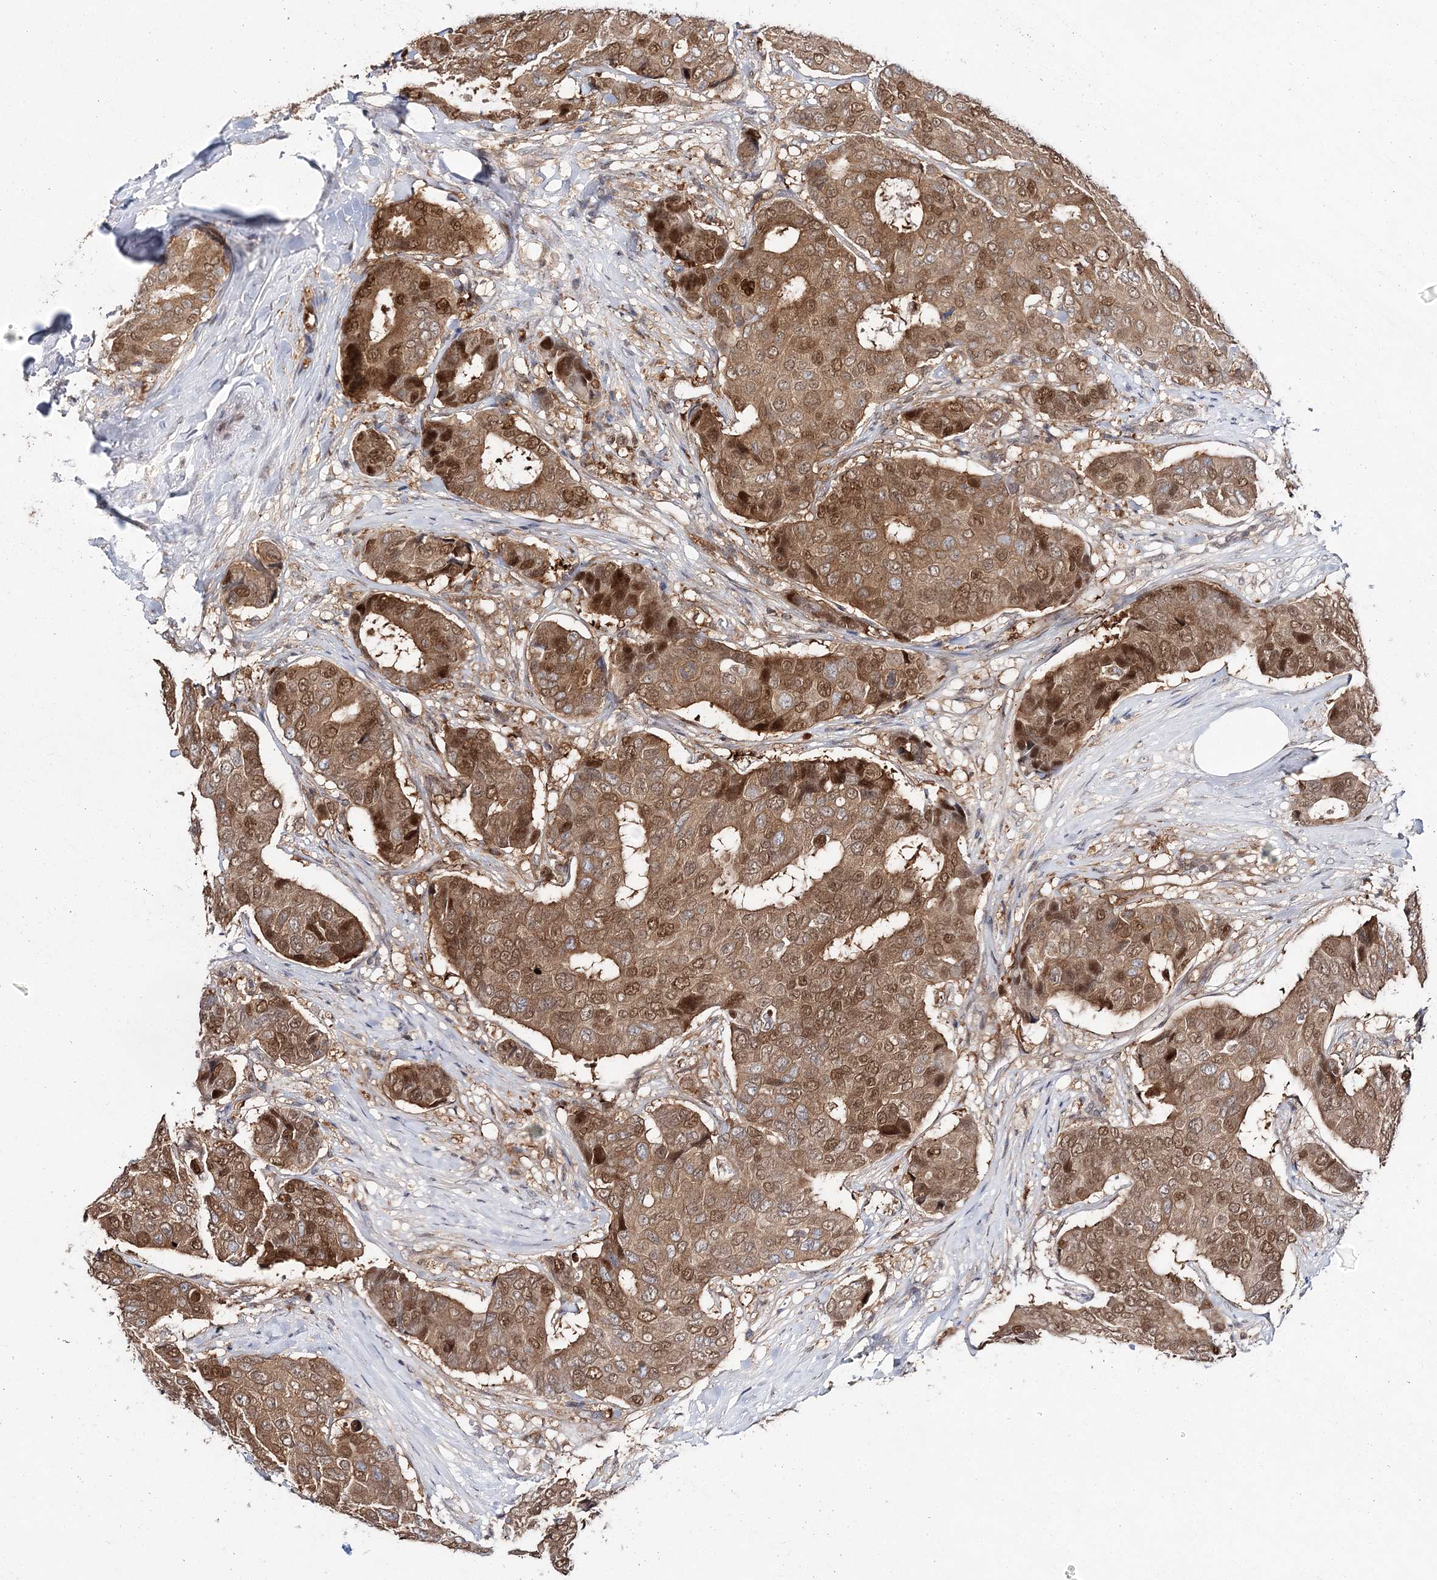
{"staining": {"intensity": "moderate", "quantity": ">75%", "location": "cytoplasmic/membranous,nuclear"}, "tissue": "breast cancer", "cell_type": "Tumor cells", "image_type": "cancer", "snomed": [{"axis": "morphology", "description": "Duct carcinoma"}, {"axis": "topography", "description": "Breast"}], "caption": "Tumor cells reveal medium levels of moderate cytoplasmic/membranous and nuclear positivity in about >75% of cells in infiltrating ductal carcinoma (breast).", "gene": "NIF3L1", "patient": {"sex": "female", "age": 75}}